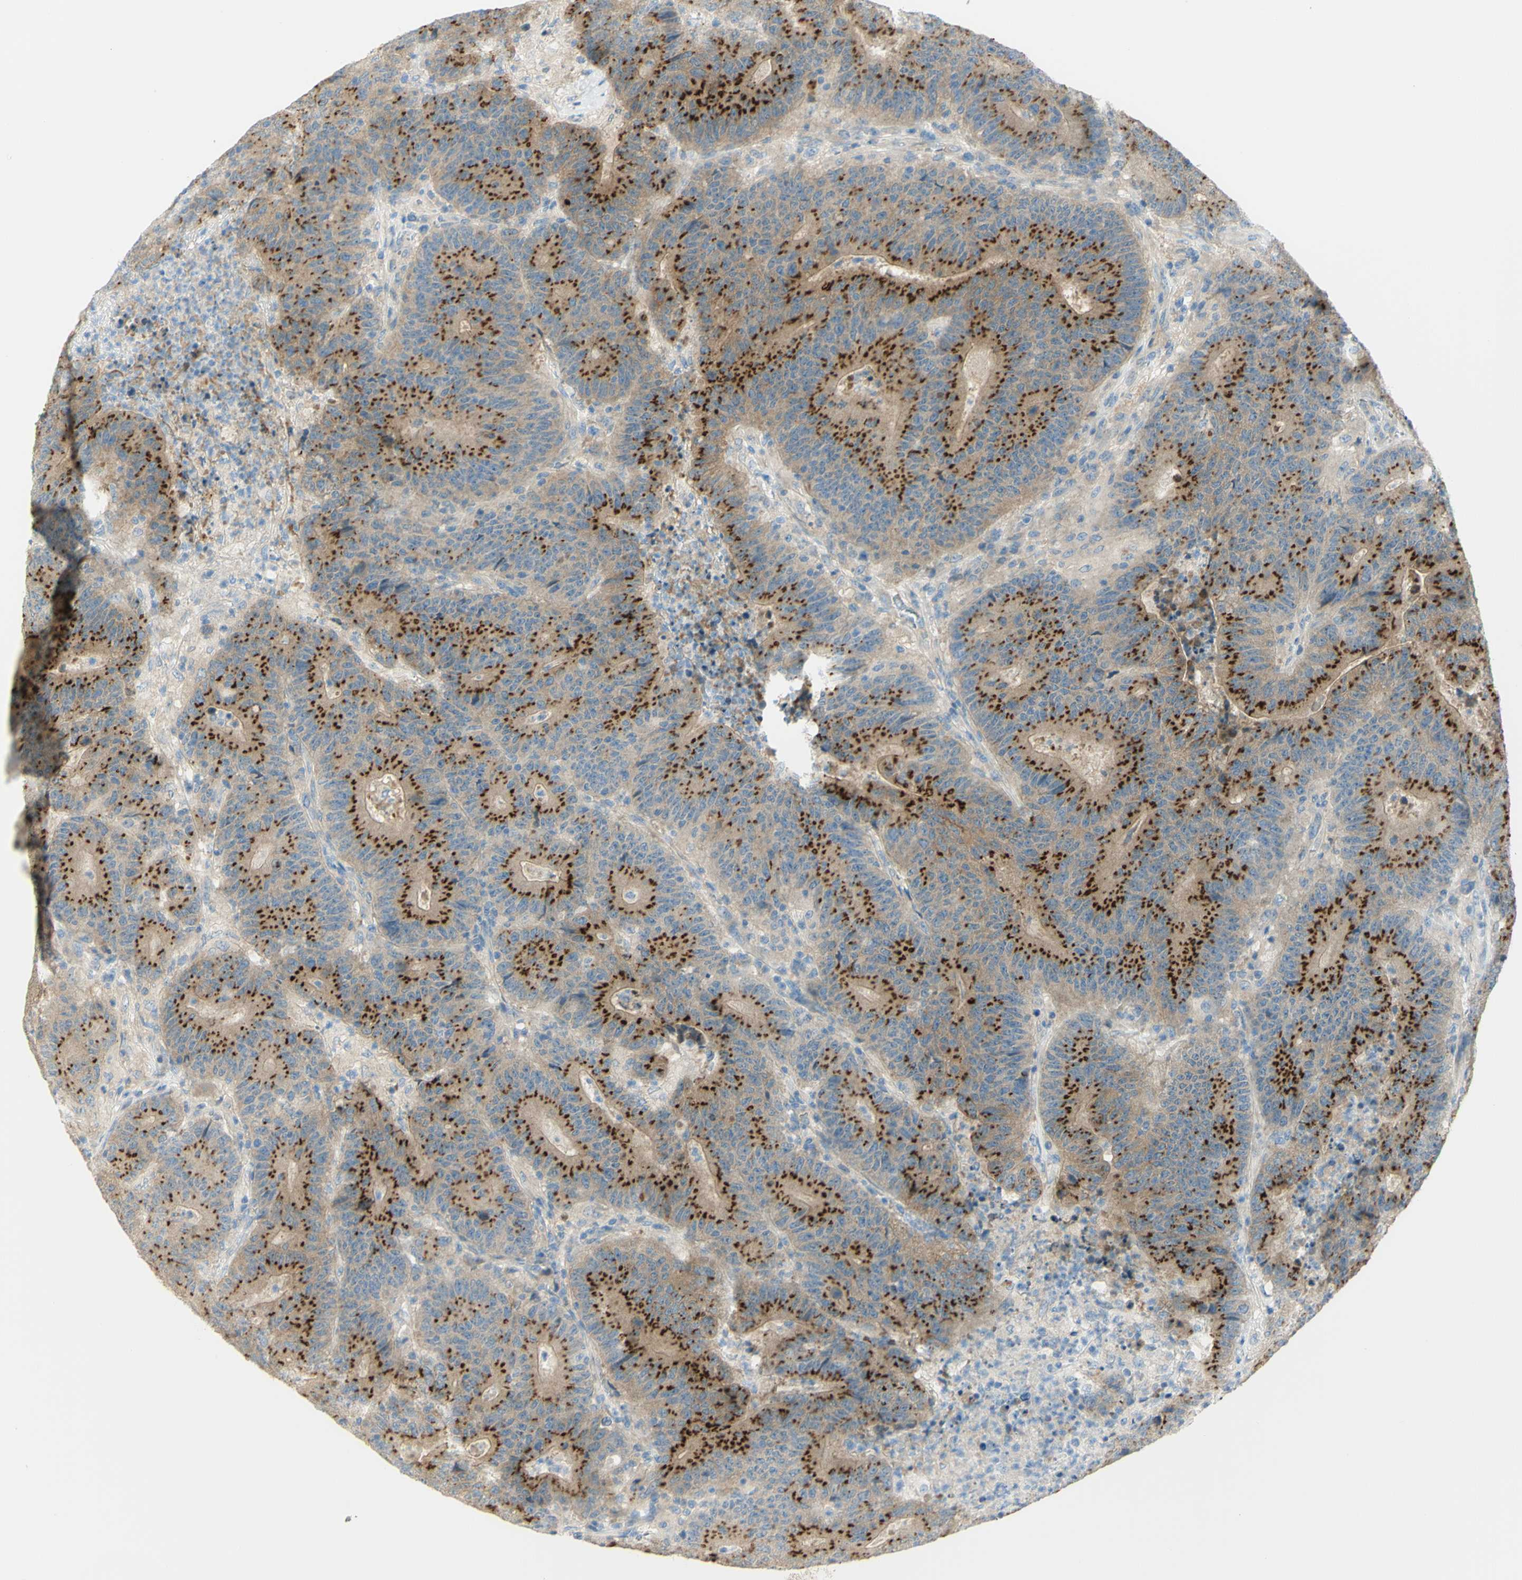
{"staining": {"intensity": "strong", "quantity": "25%-75%", "location": "cytoplasmic/membranous"}, "tissue": "colorectal cancer", "cell_type": "Tumor cells", "image_type": "cancer", "snomed": [{"axis": "morphology", "description": "Normal tissue, NOS"}, {"axis": "morphology", "description": "Adenocarcinoma, NOS"}, {"axis": "topography", "description": "Colon"}], "caption": "Immunohistochemistry photomicrograph of neoplastic tissue: human colorectal adenocarcinoma stained using IHC demonstrates high levels of strong protein expression localized specifically in the cytoplasmic/membranous of tumor cells, appearing as a cytoplasmic/membranous brown color.", "gene": "GCNT3", "patient": {"sex": "female", "age": 75}}